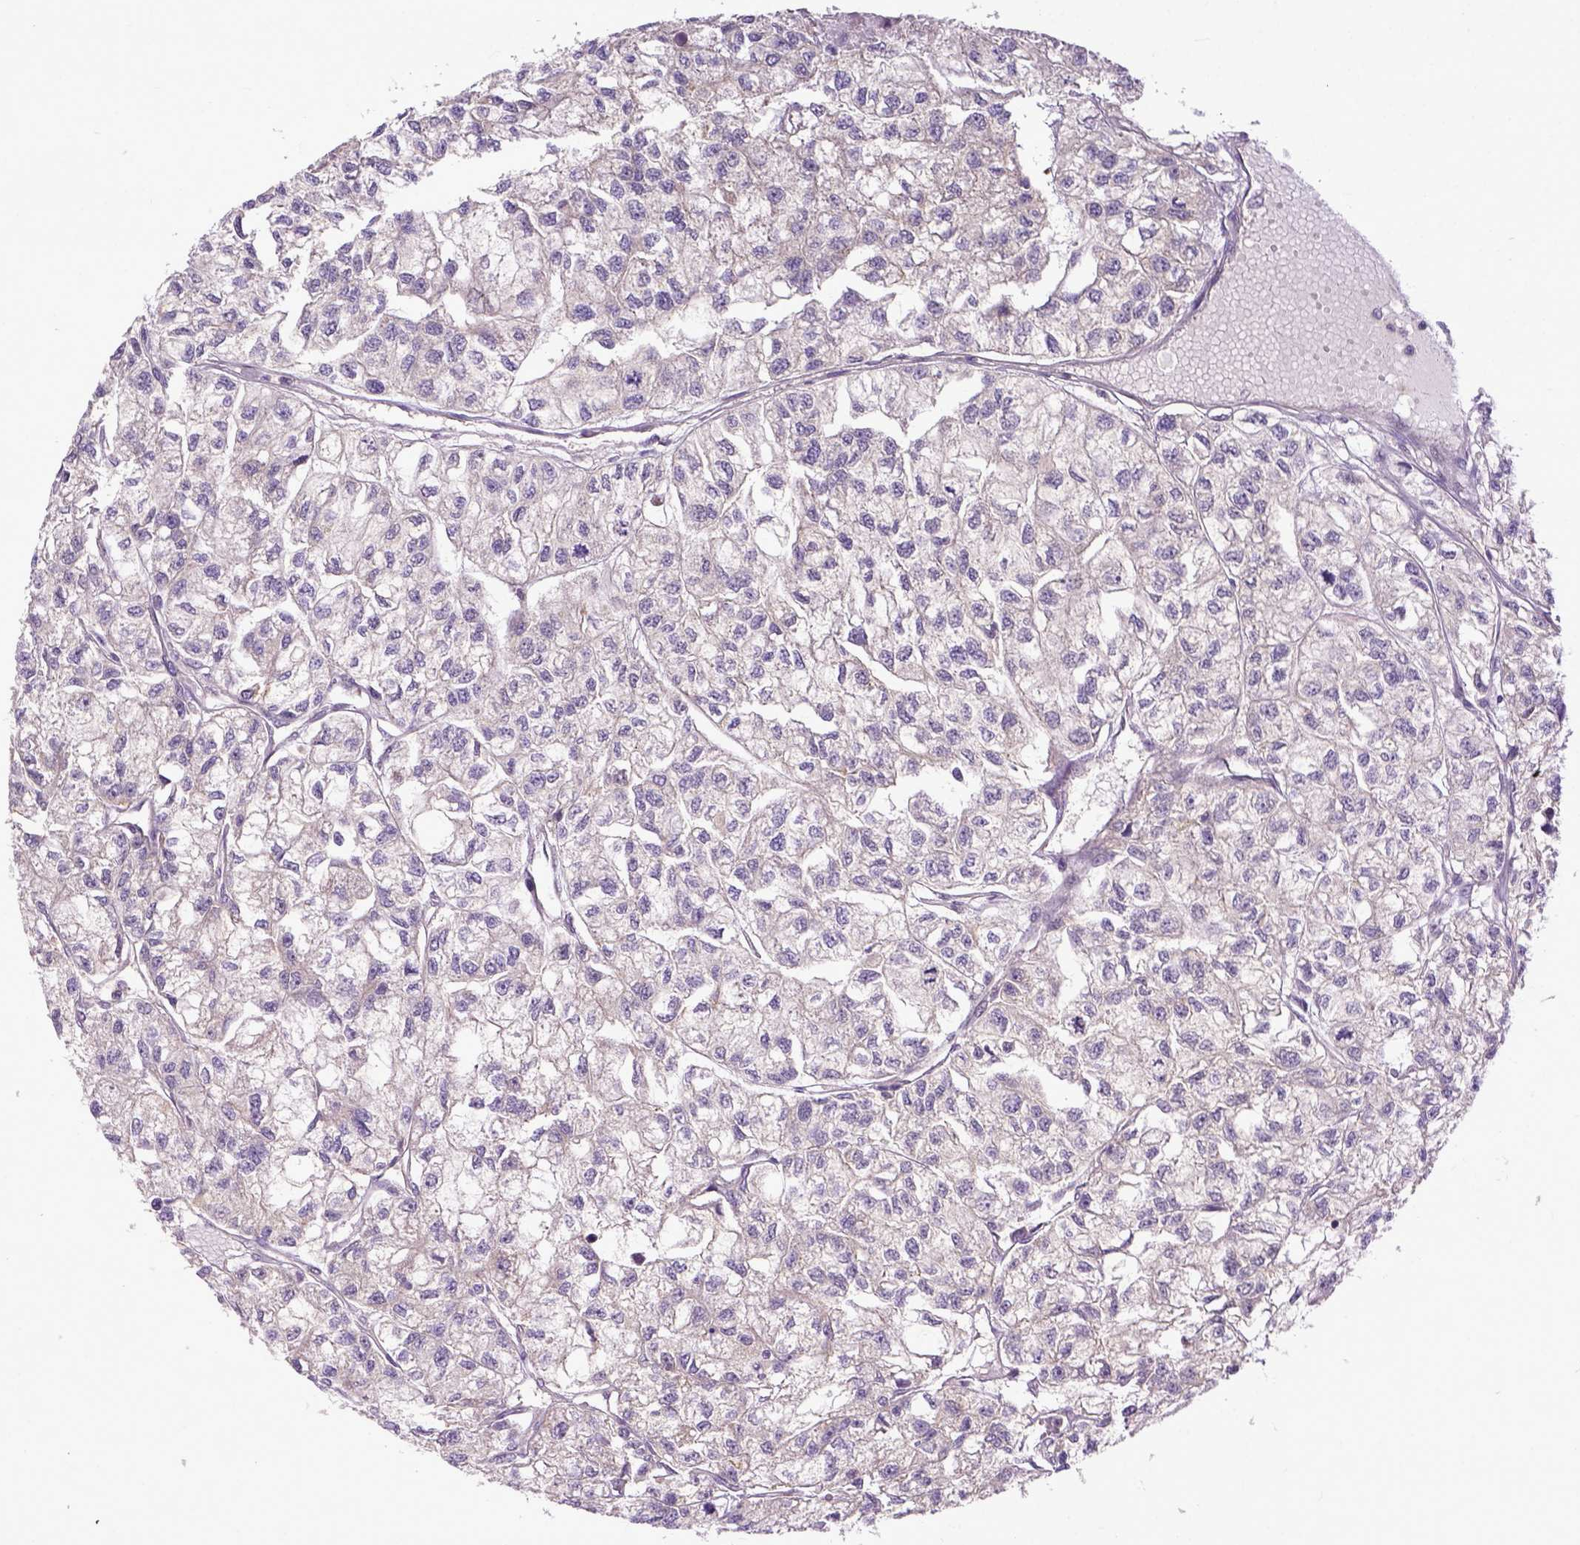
{"staining": {"intensity": "negative", "quantity": "none", "location": "none"}, "tissue": "renal cancer", "cell_type": "Tumor cells", "image_type": "cancer", "snomed": [{"axis": "morphology", "description": "Adenocarcinoma, NOS"}, {"axis": "topography", "description": "Kidney"}], "caption": "Tumor cells are negative for protein expression in human renal cancer.", "gene": "CPNE1", "patient": {"sex": "male", "age": 56}}